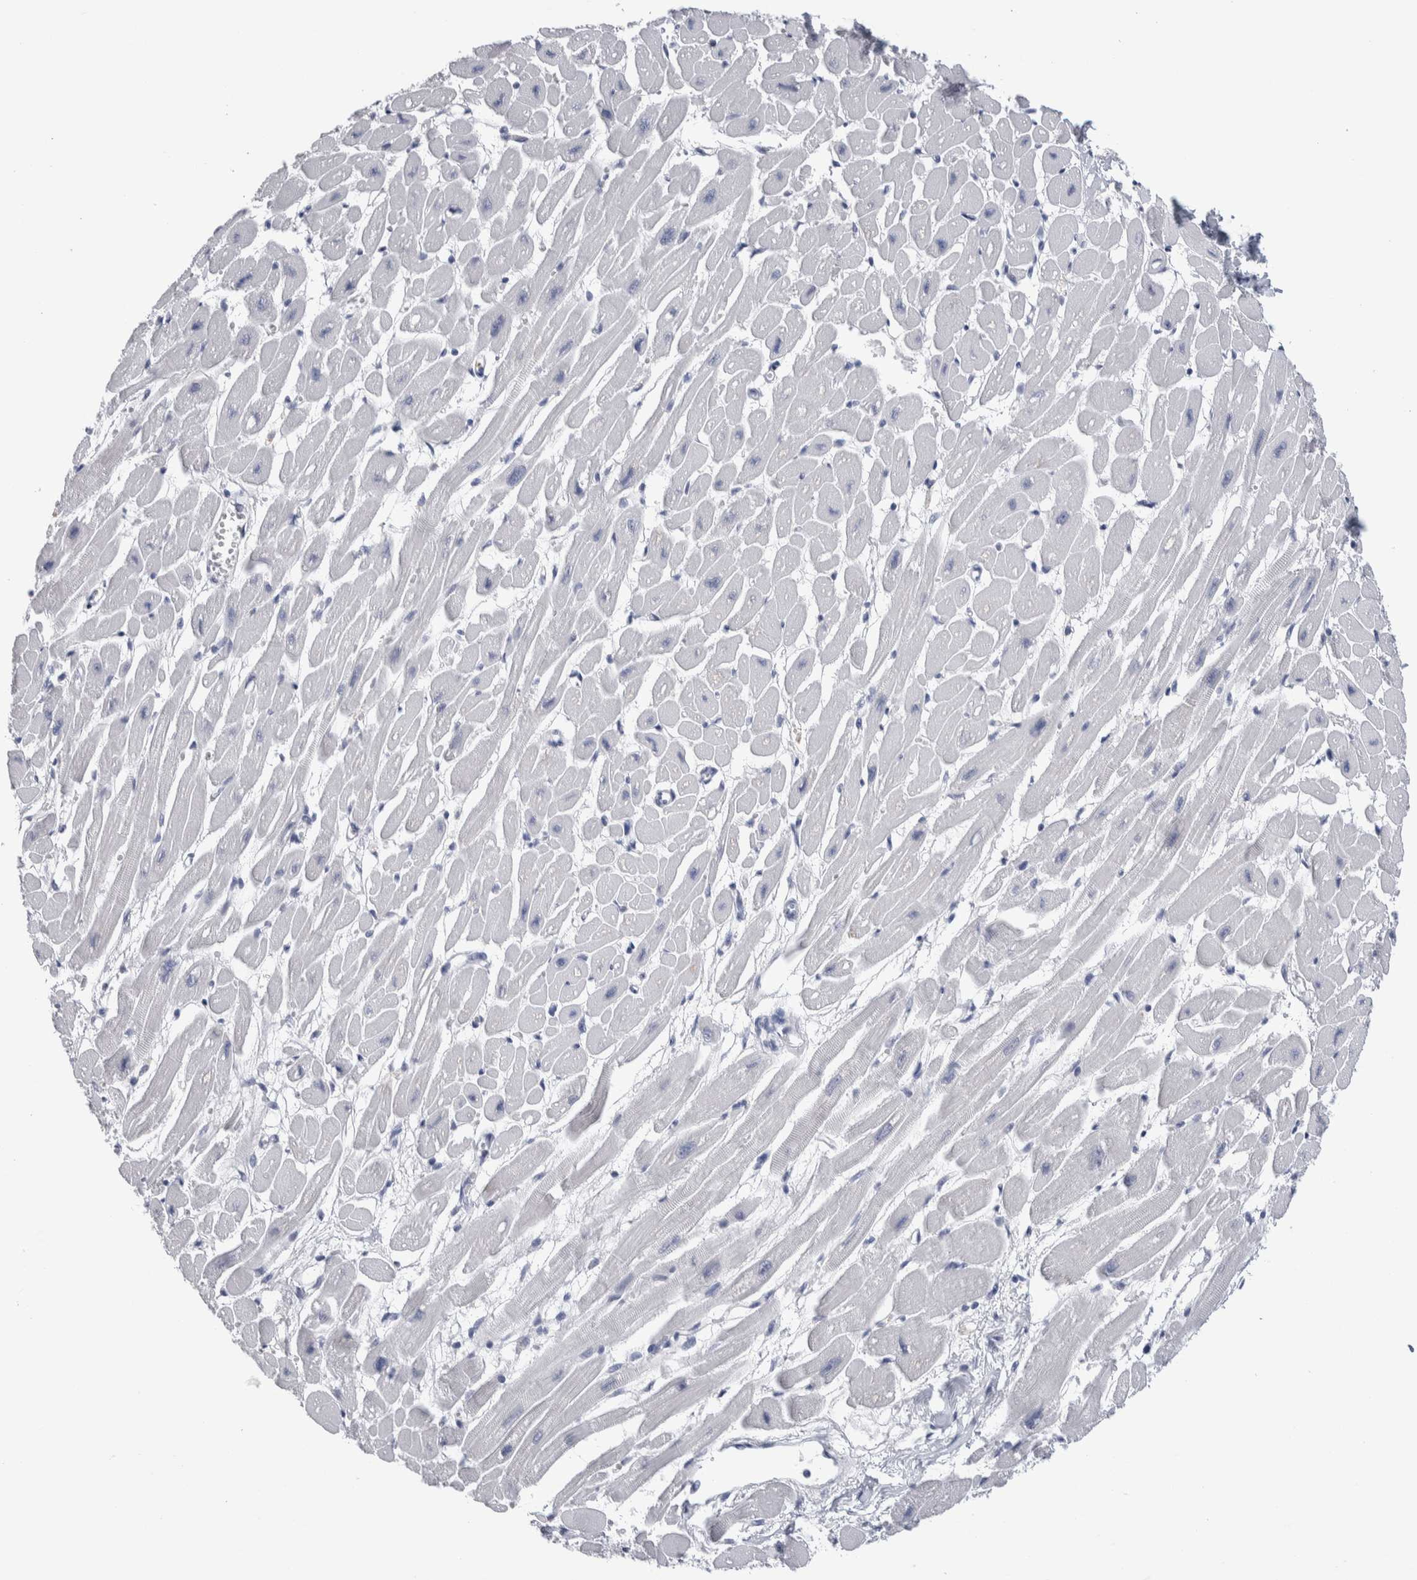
{"staining": {"intensity": "negative", "quantity": "none", "location": "none"}, "tissue": "heart muscle", "cell_type": "Cardiomyocytes", "image_type": "normal", "snomed": [{"axis": "morphology", "description": "Normal tissue, NOS"}, {"axis": "topography", "description": "Heart"}], "caption": "DAB immunohistochemical staining of unremarkable heart muscle reveals no significant staining in cardiomyocytes.", "gene": "LURAP1L", "patient": {"sex": "female", "age": 54}}